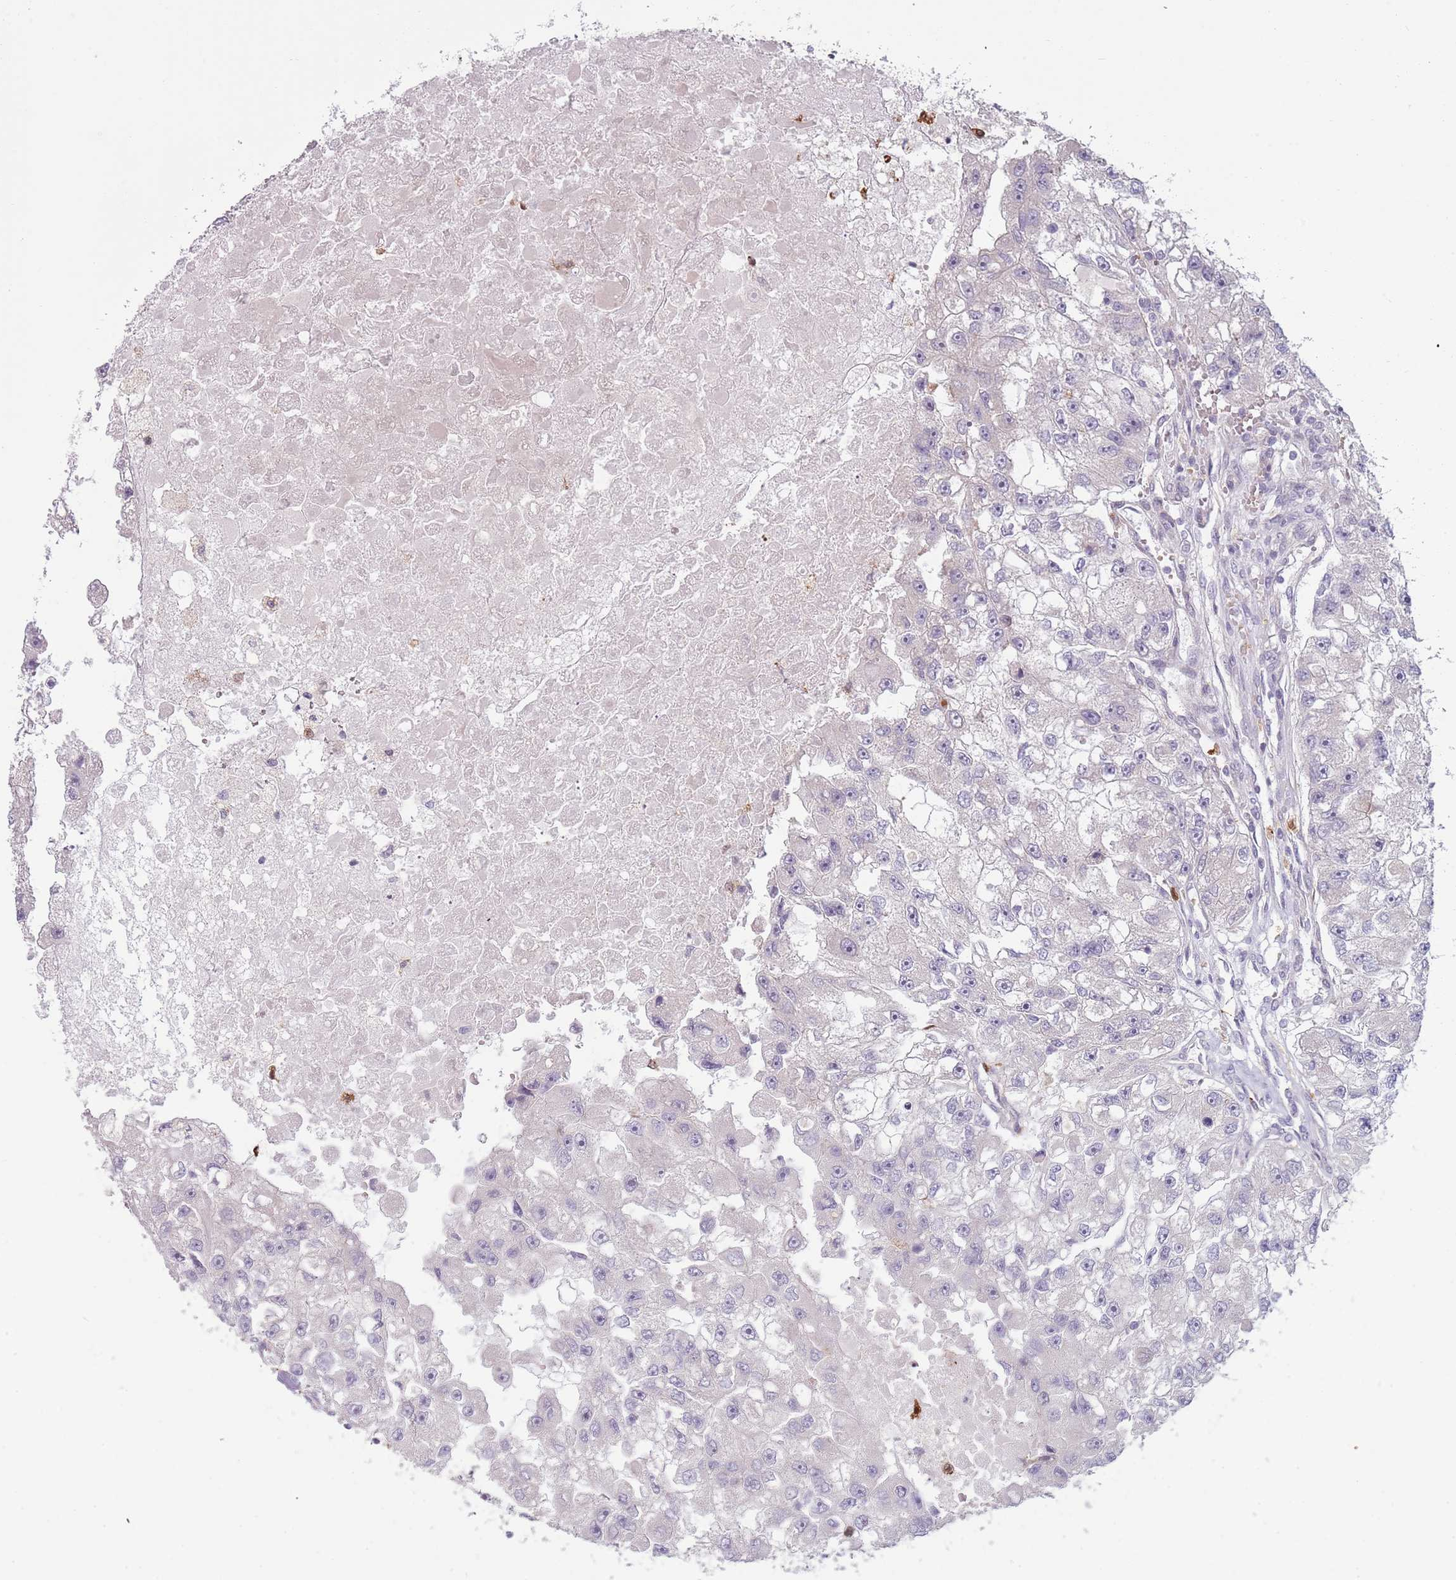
{"staining": {"intensity": "negative", "quantity": "none", "location": "none"}, "tissue": "renal cancer", "cell_type": "Tumor cells", "image_type": "cancer", "snomed": [{"axis": "morphology", "description": "Adenocarcinoma, NOS"}, {"axis": "topography", "description": "Kidney"}], "caption": "DAB immunohistochemical staining of renal adenocarcinoma shows no significant expression in tumor cells.", "gene": "SPAG4", "patient": {"sex": "male", "age": 63}}